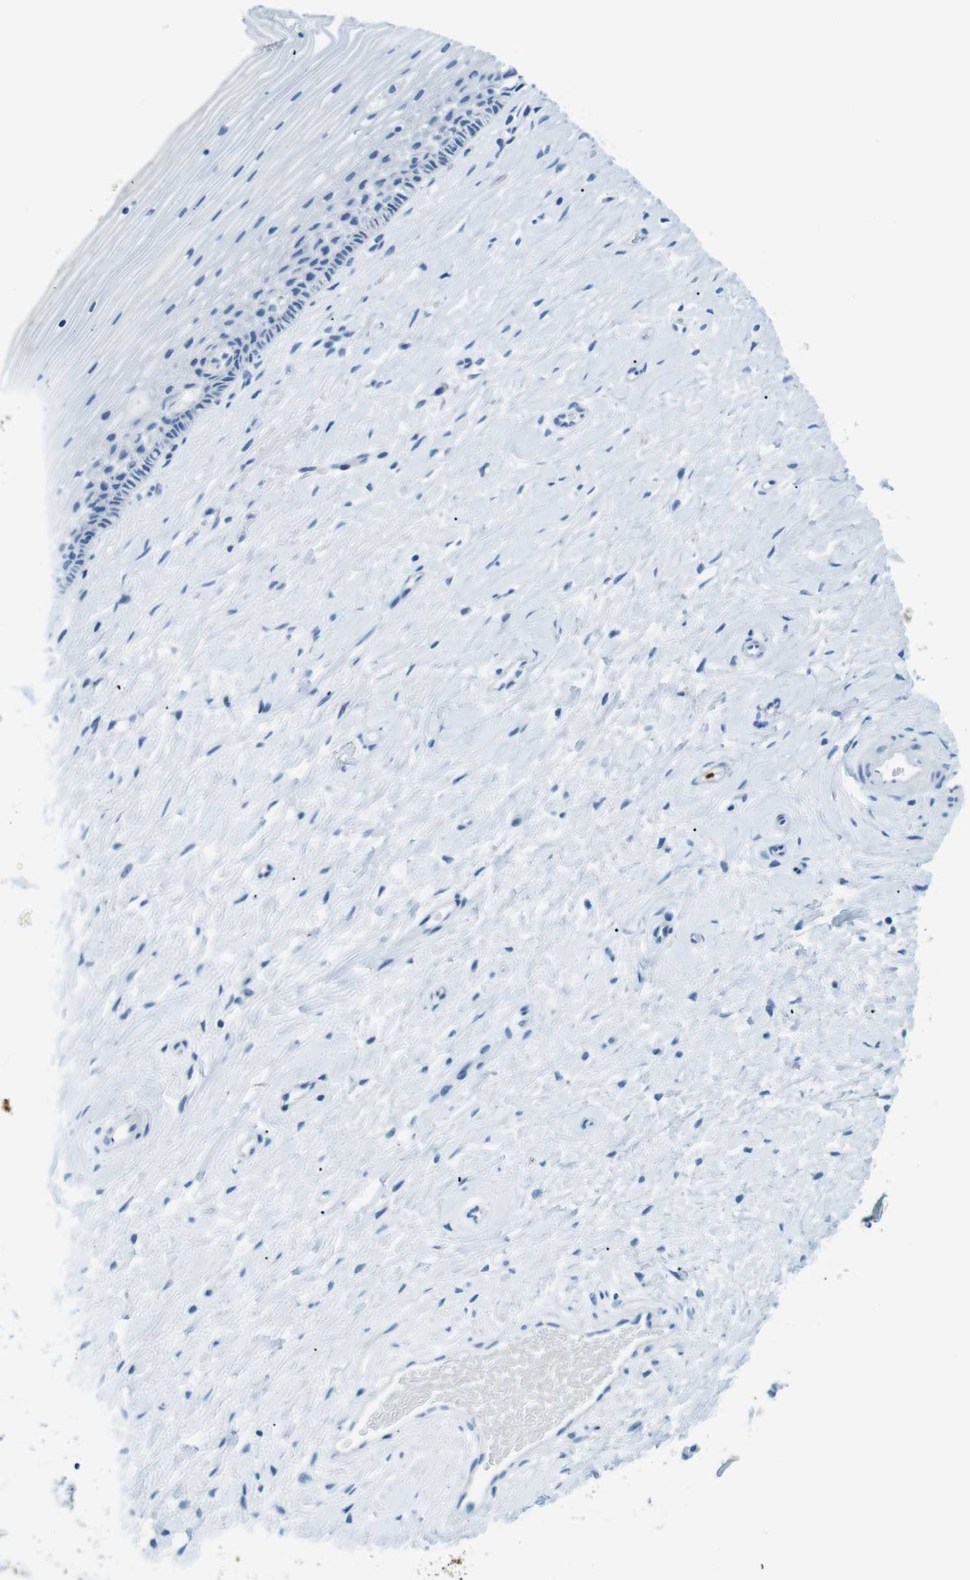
{"staining": {"intensity": "negative", "quantity": "none", "location": "none"}, "tissue": "cervix", "cell_type": "Glandular cells", "image_type": "normal", "snomed": [{"axis": "morphology", "description": "Normal tissue, NOS"}, {"axis": "topography", "description": "Cervix"}], "caption": "Protein analysis of benign cervix displays no significant positivity in glandular cells.", "gene": "MCEMP1", "patient": {"sex": "female", "age": 39}}